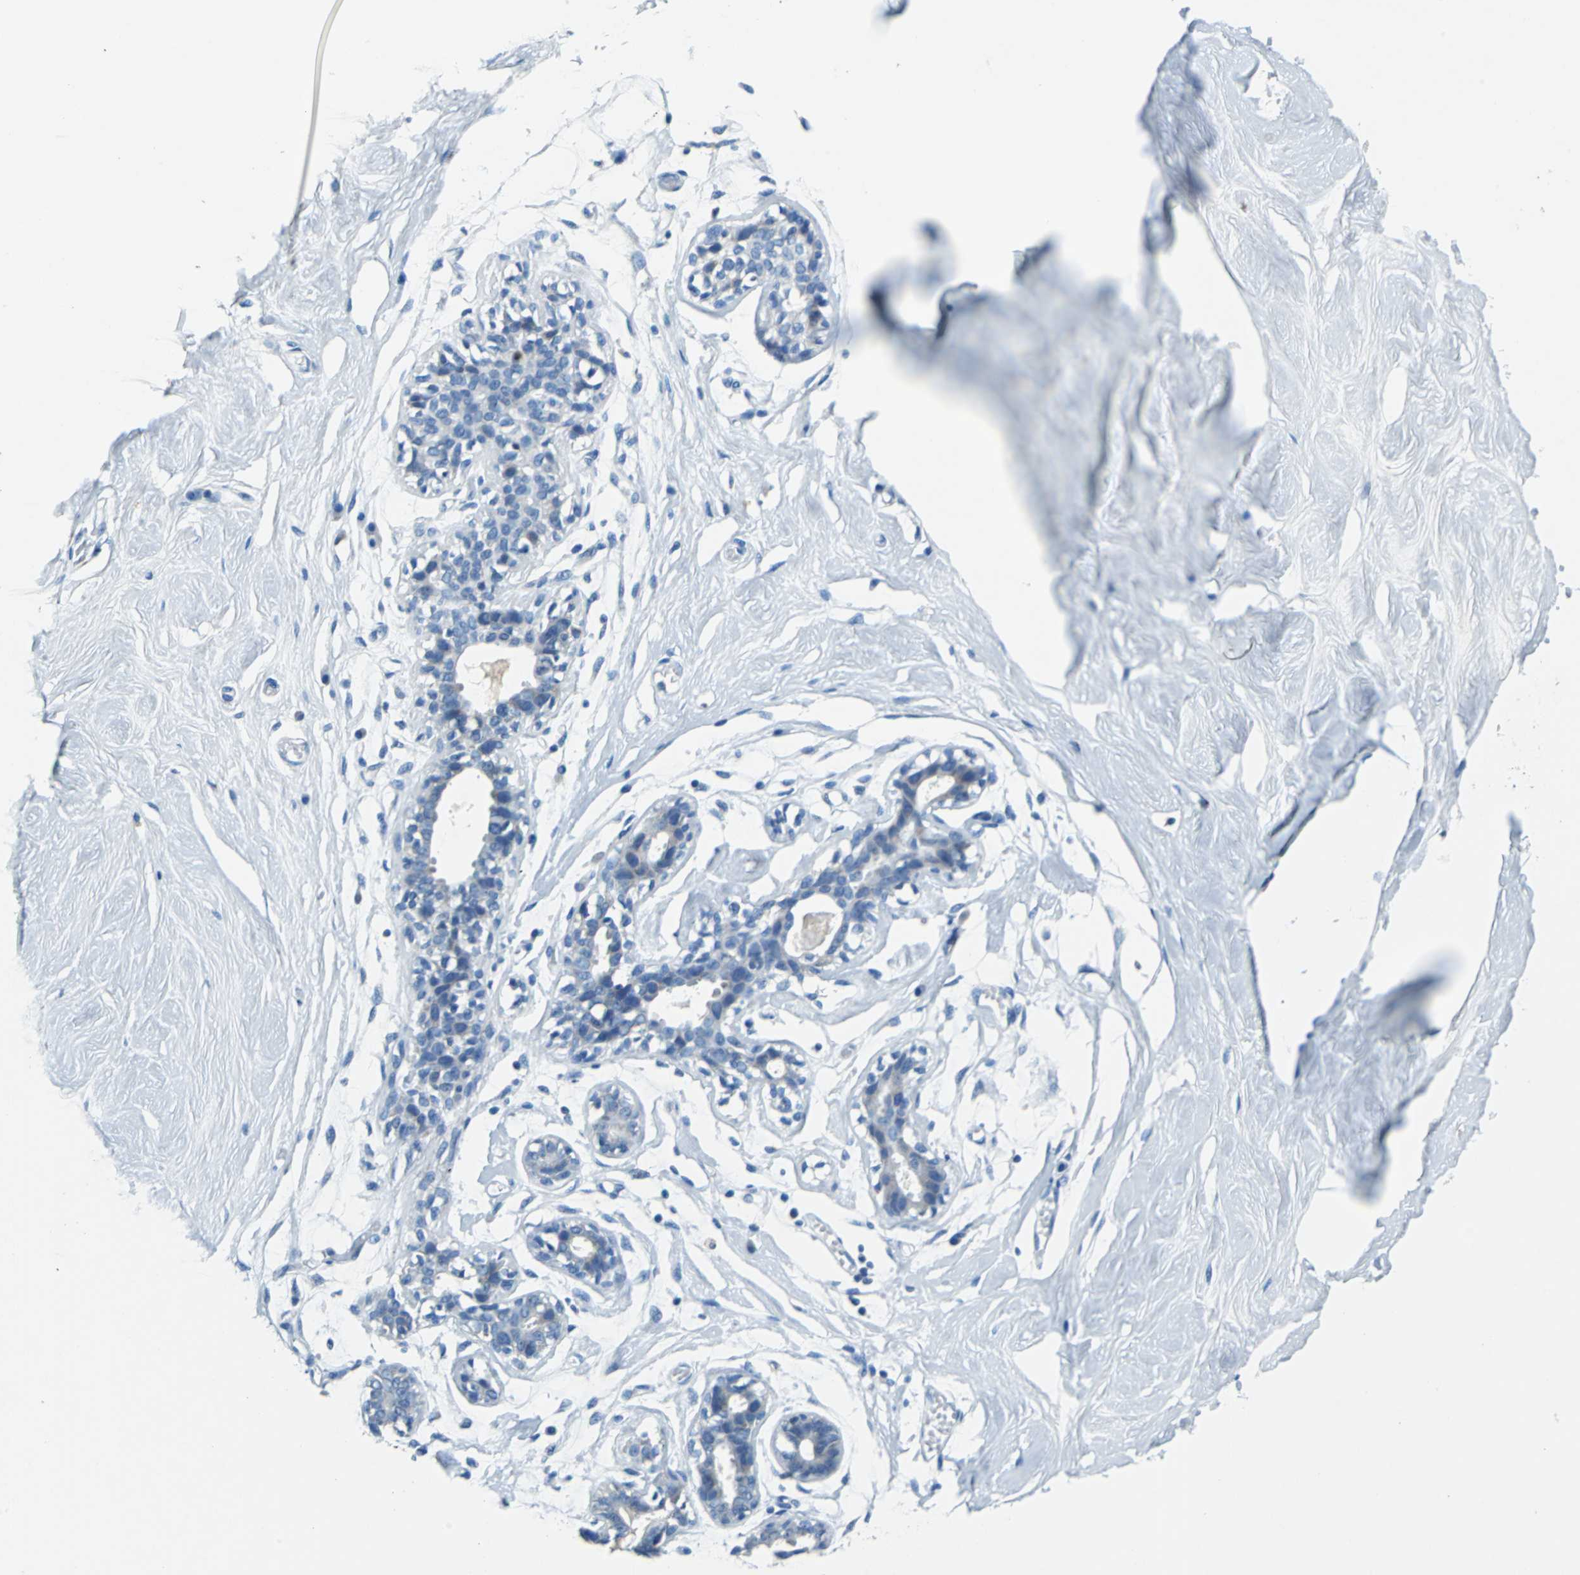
{"staining": {"intensity": "negative", "quantity": "none", "location": "none"}, "tissue": "breast", "cell_type": "Adipocytes", "image_type": "normal", "snomed": [{"axis": "morphology", "description": "Normal tissue, NOS"}, {"axis": "topography", "description": "Breast"}, {"axis": "topography", "description": "Soft tissue"}], "caption": "IHC image of normal human breast stained for a protein (brown), which demonstrates no positivity in adipocytes. (DAB immunohistochemistry (IHC), high magnification).", "gene": "TEX264", "patient": {"sex": "female", "age": 25}}